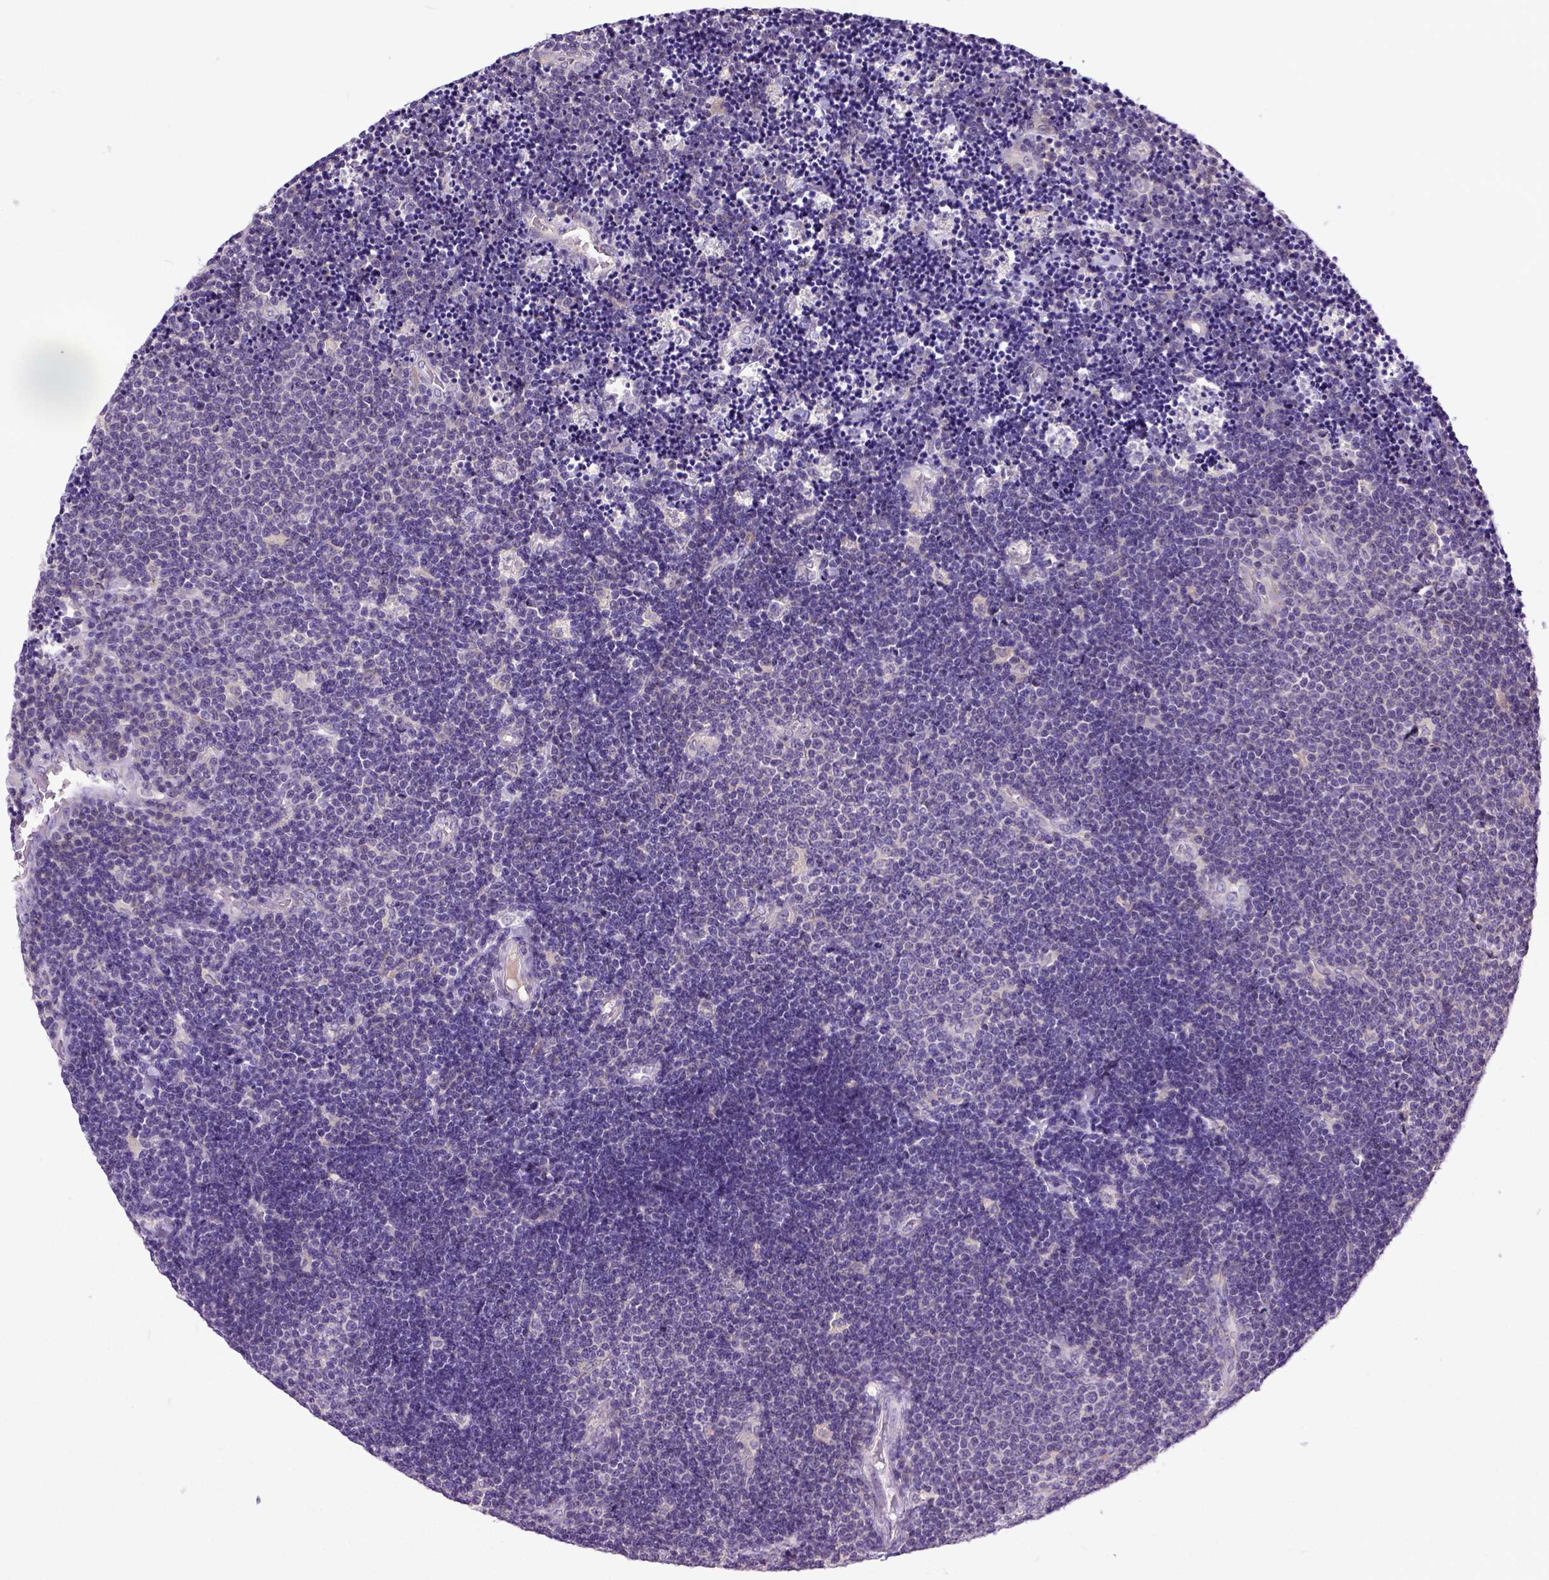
{"staining": {"intensity": "negative", "quantity": "none", "location": "none"}, "tissue": "lymphoma", "cell_type": "Tumor cells", "image_type": "cancer", "snomed": [{"axis": "morphology", "description": "Malignant lymphoma, non-Hodgkin's type, Low grade"}, {"axis": "topography", "description": "Brain"}], "caption": "A histopathology image of lymphoma stained for a protein displays no brown staining in tumor cells.", "gene": "NEK5", "patient": {"sex": "female", "age": 66}}